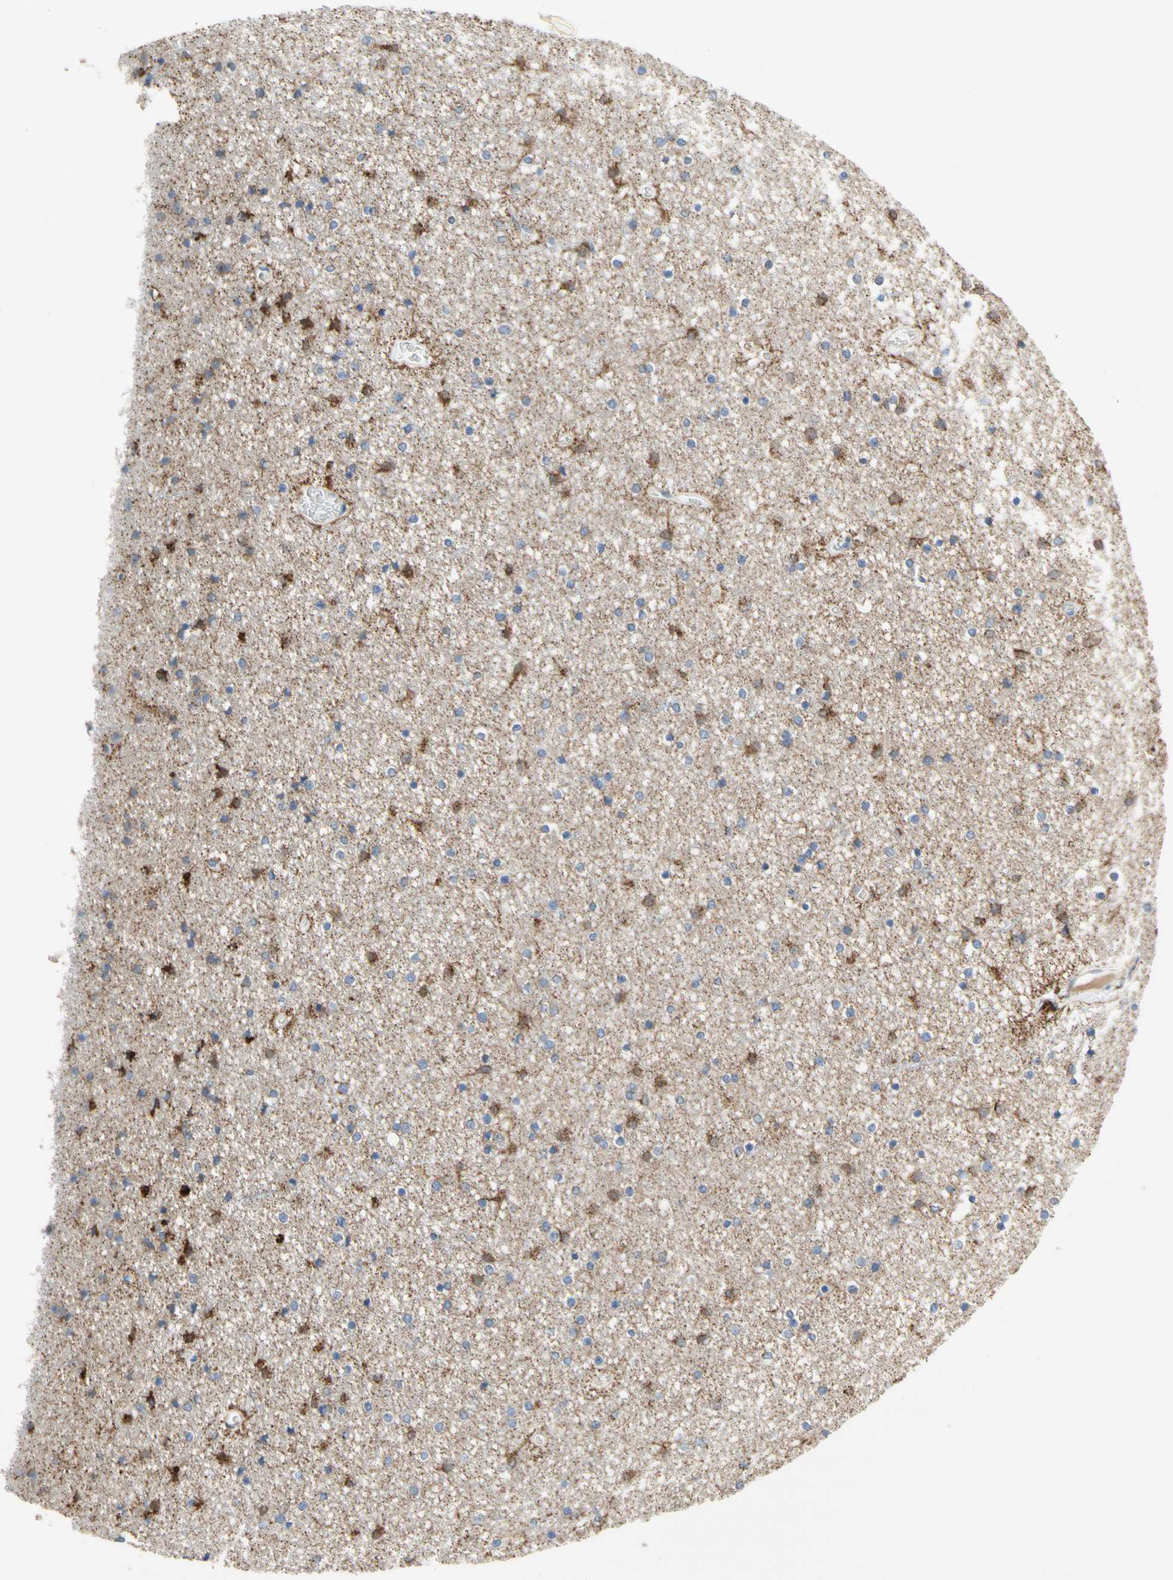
{"staining": {"intensity": "strong", "quantity": "<25%", "location": "cytoplasmic/membranous"}, "tissue": "caudate", "cell_type": "Glial cells", "image_type": "normal", "snomed": [{"axis": "morphology", "description": "Normal tissue, NOS"}, {"axis": "topography", "description": "Lateral ventricle wall"}], "caption": "IHC (DAB (3,3'-diaminobenzidine)) staining of unremarkable caudate displays strong cytoplasmic/membranous protein expression in approximately <25% of glial cells. (Stains: DAB (3,3'-diaminobenzidine) in brown, nuclei in blue, Microscopy: brightfield microscopy at high magnification).", "gene": "URB2", "patient": {"sex": "female", "age": 54}}